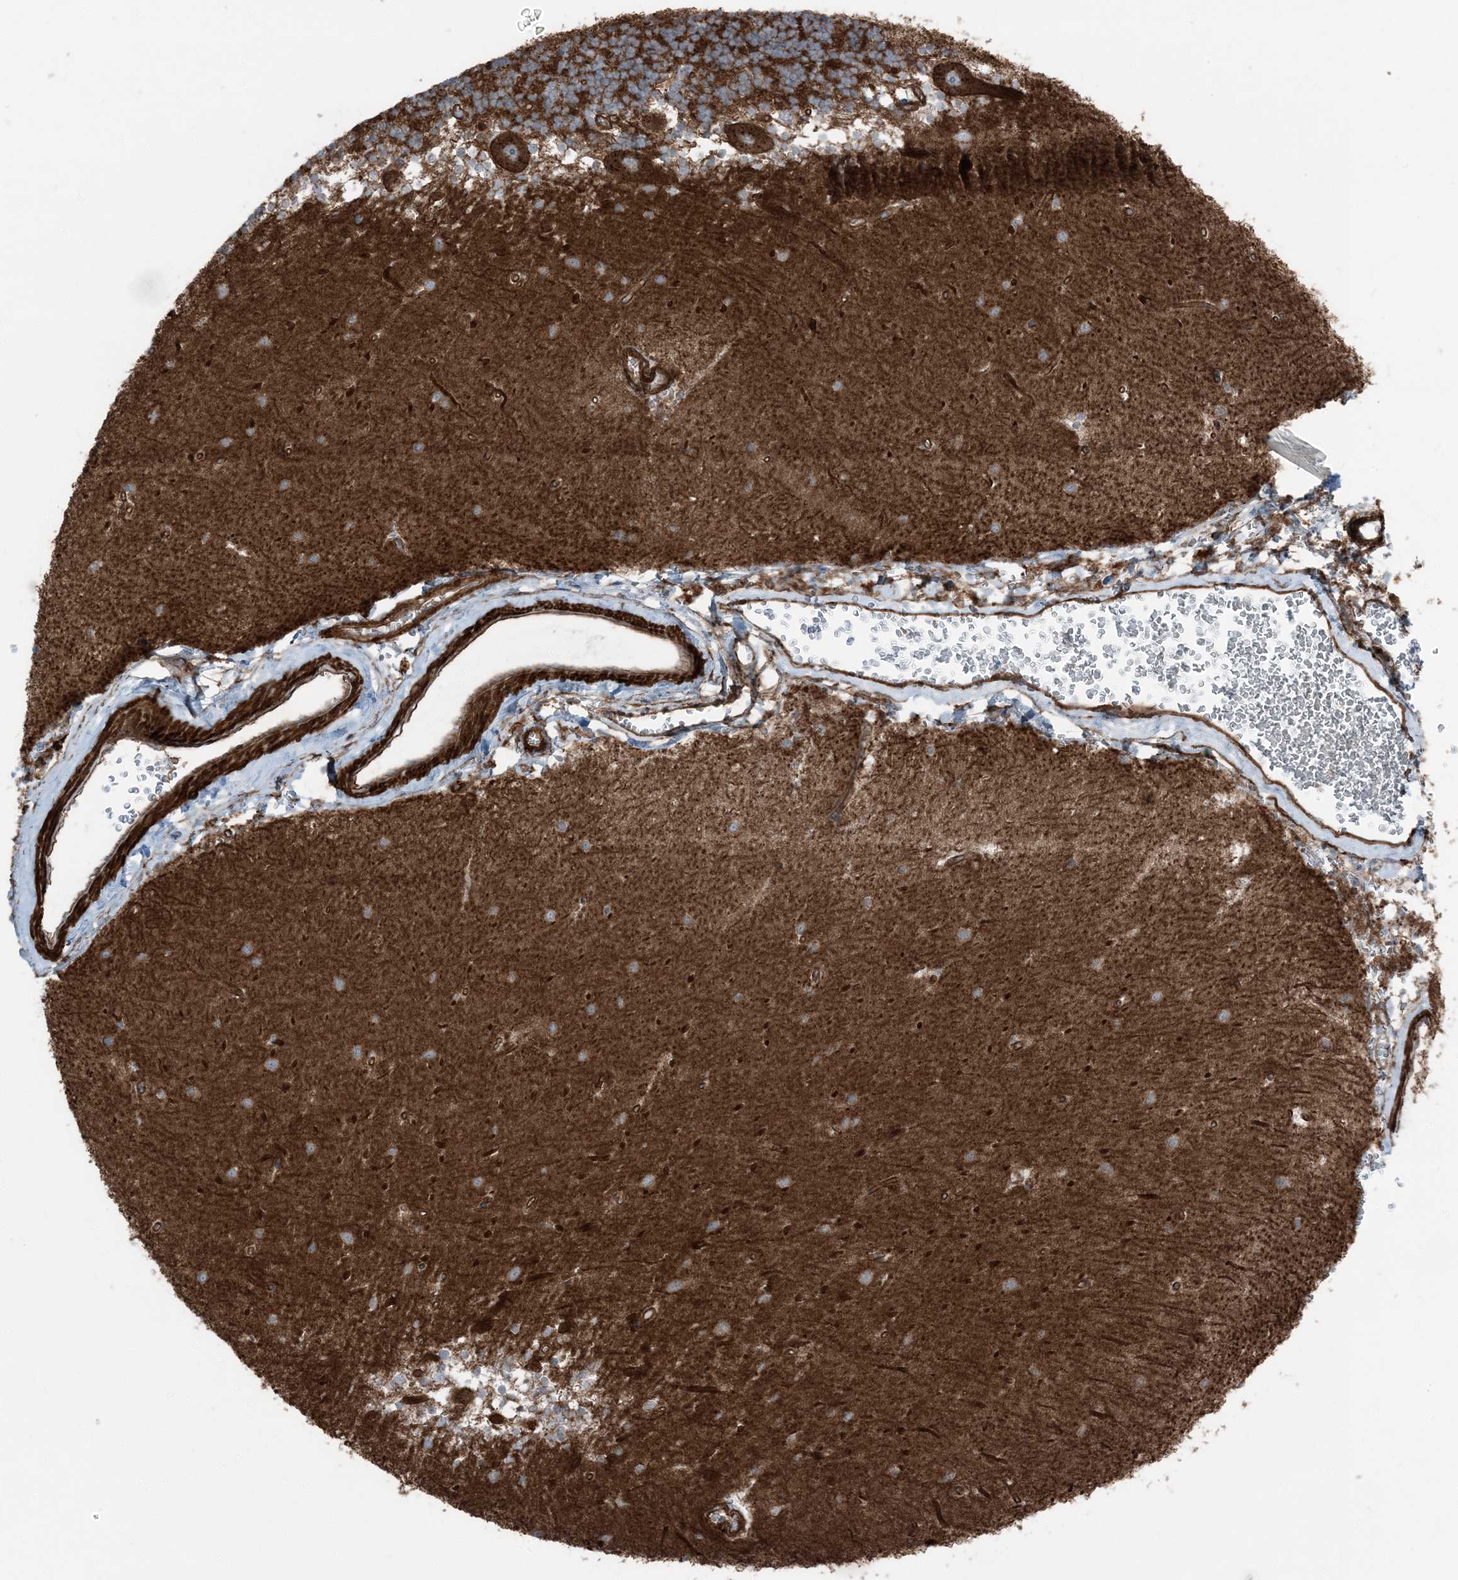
{"staining": {"intensity": "strong", "quantity": "<25%", "location": "cytoplasmic/membranous"}, "tissue": "cerebellum", "cell_type": "Cells in granular layer", "image_type": "normal", "snomed": [{"axis": "morphology", "description": "Normal tissue, NOS"}, {"axis": "topography", "description": "Cerebellum"}], "caption": "Immunohistochemical staining of benign human cerebellum demonstrates <25% levels of strong cytoplasmic/membranous protein positivity in approximately <25% of cells in granular layer. Ihc stains the protein in brown and the nuclei are stained blue.", "gene": "ZFP90", "patient": {"sex": "male", "age": 37}}